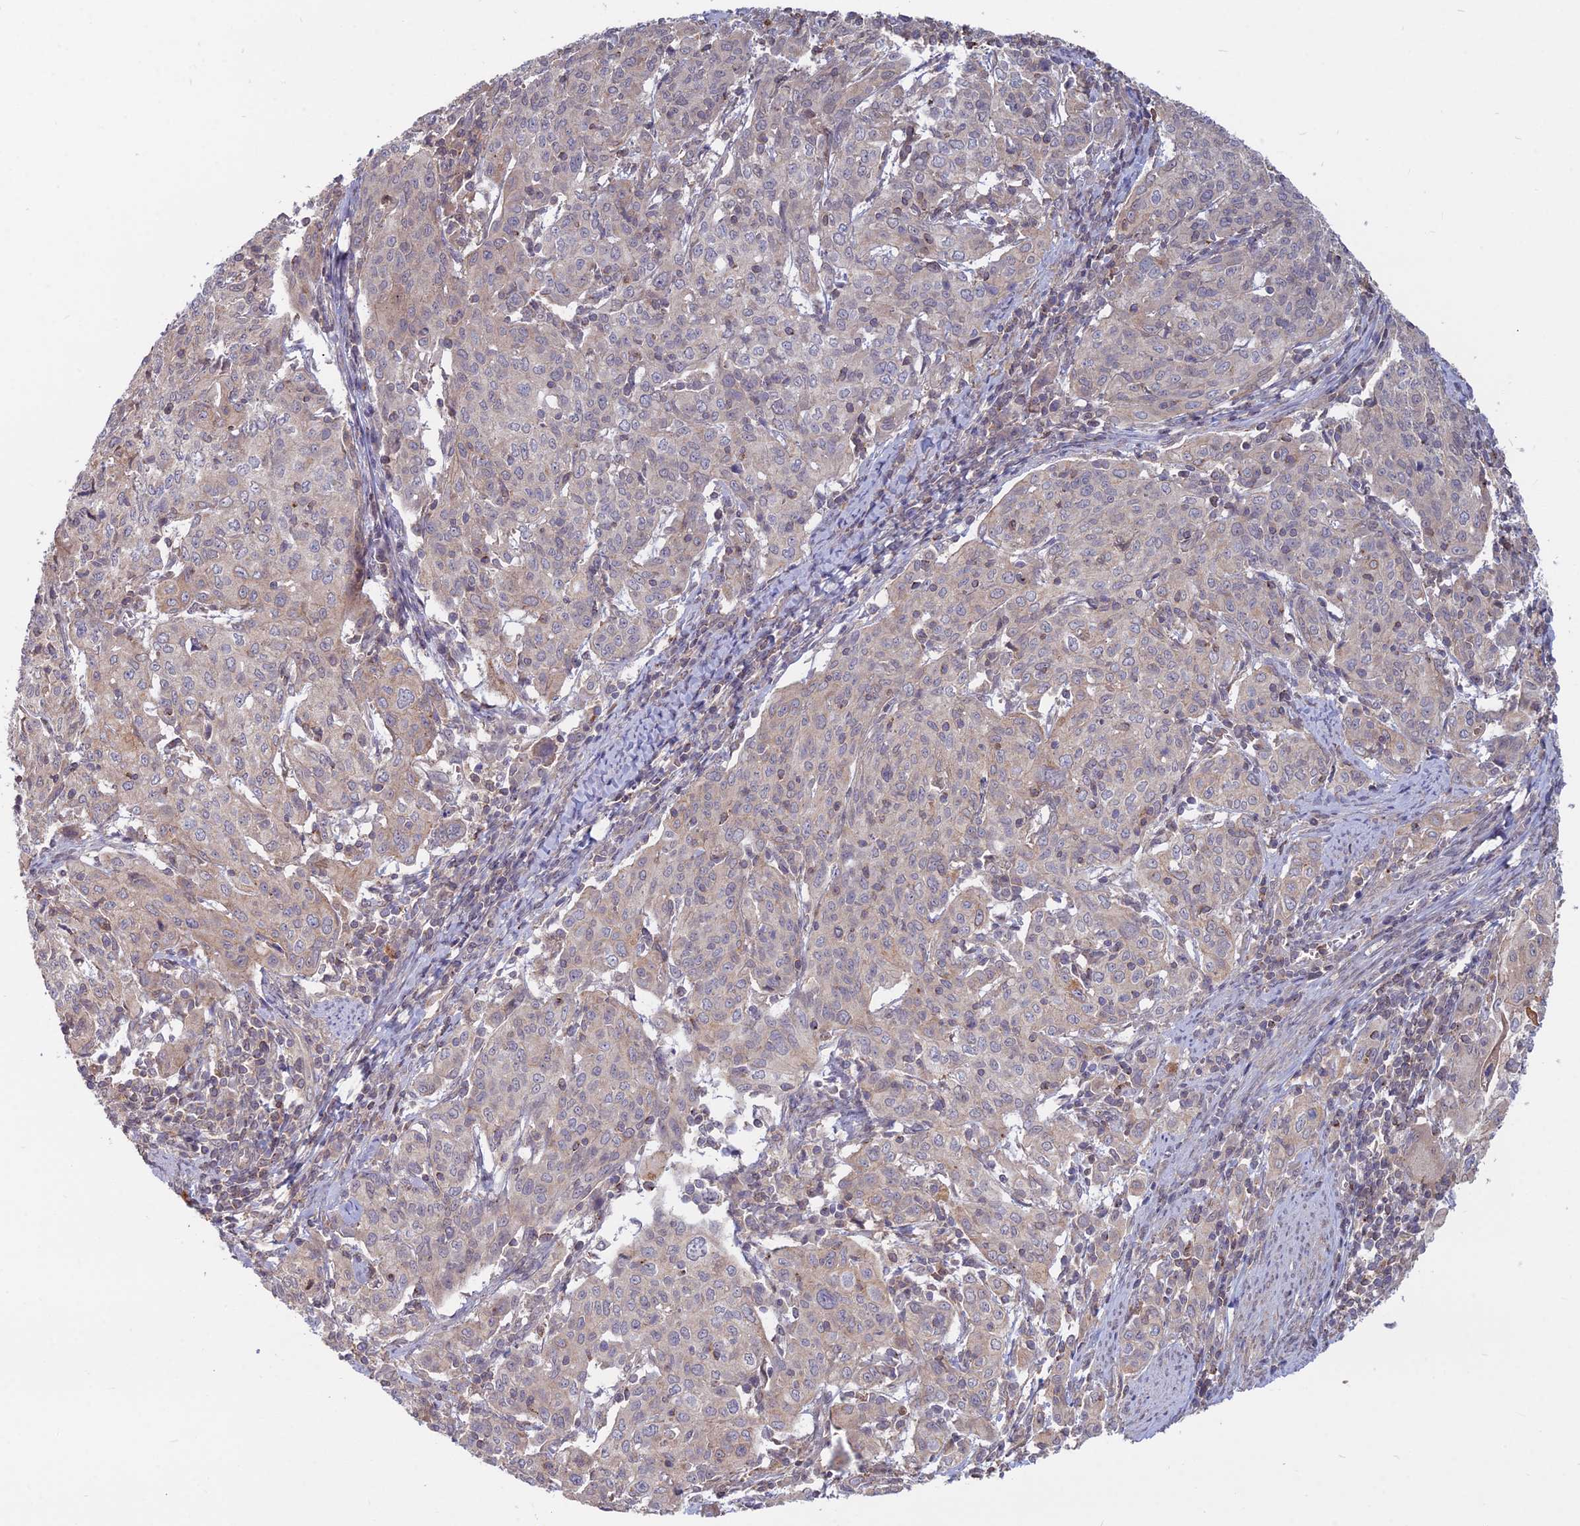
{"staining": {"intensity": "weak", "quantity": "25%-75%", "location": "cytoplasmic/membranous"}, "tissue": "cervical cancer", "cell_type": "Tumor cells", "image_type": "cancer", "snomed": [{"axis": "morphology", "description": "Squamous cell carcinoma, NOS"}, {"axis": "topography", "description": "Cervix"}], "caption": "Brown immunohistochemical staining in cervical squamous cell carcinoma reveals weak cytoplasmic/membranous staining in about 25%-75% of tumor cells.", "gene": "OPA3", "patient": {"sex": "female", "age": 67}}